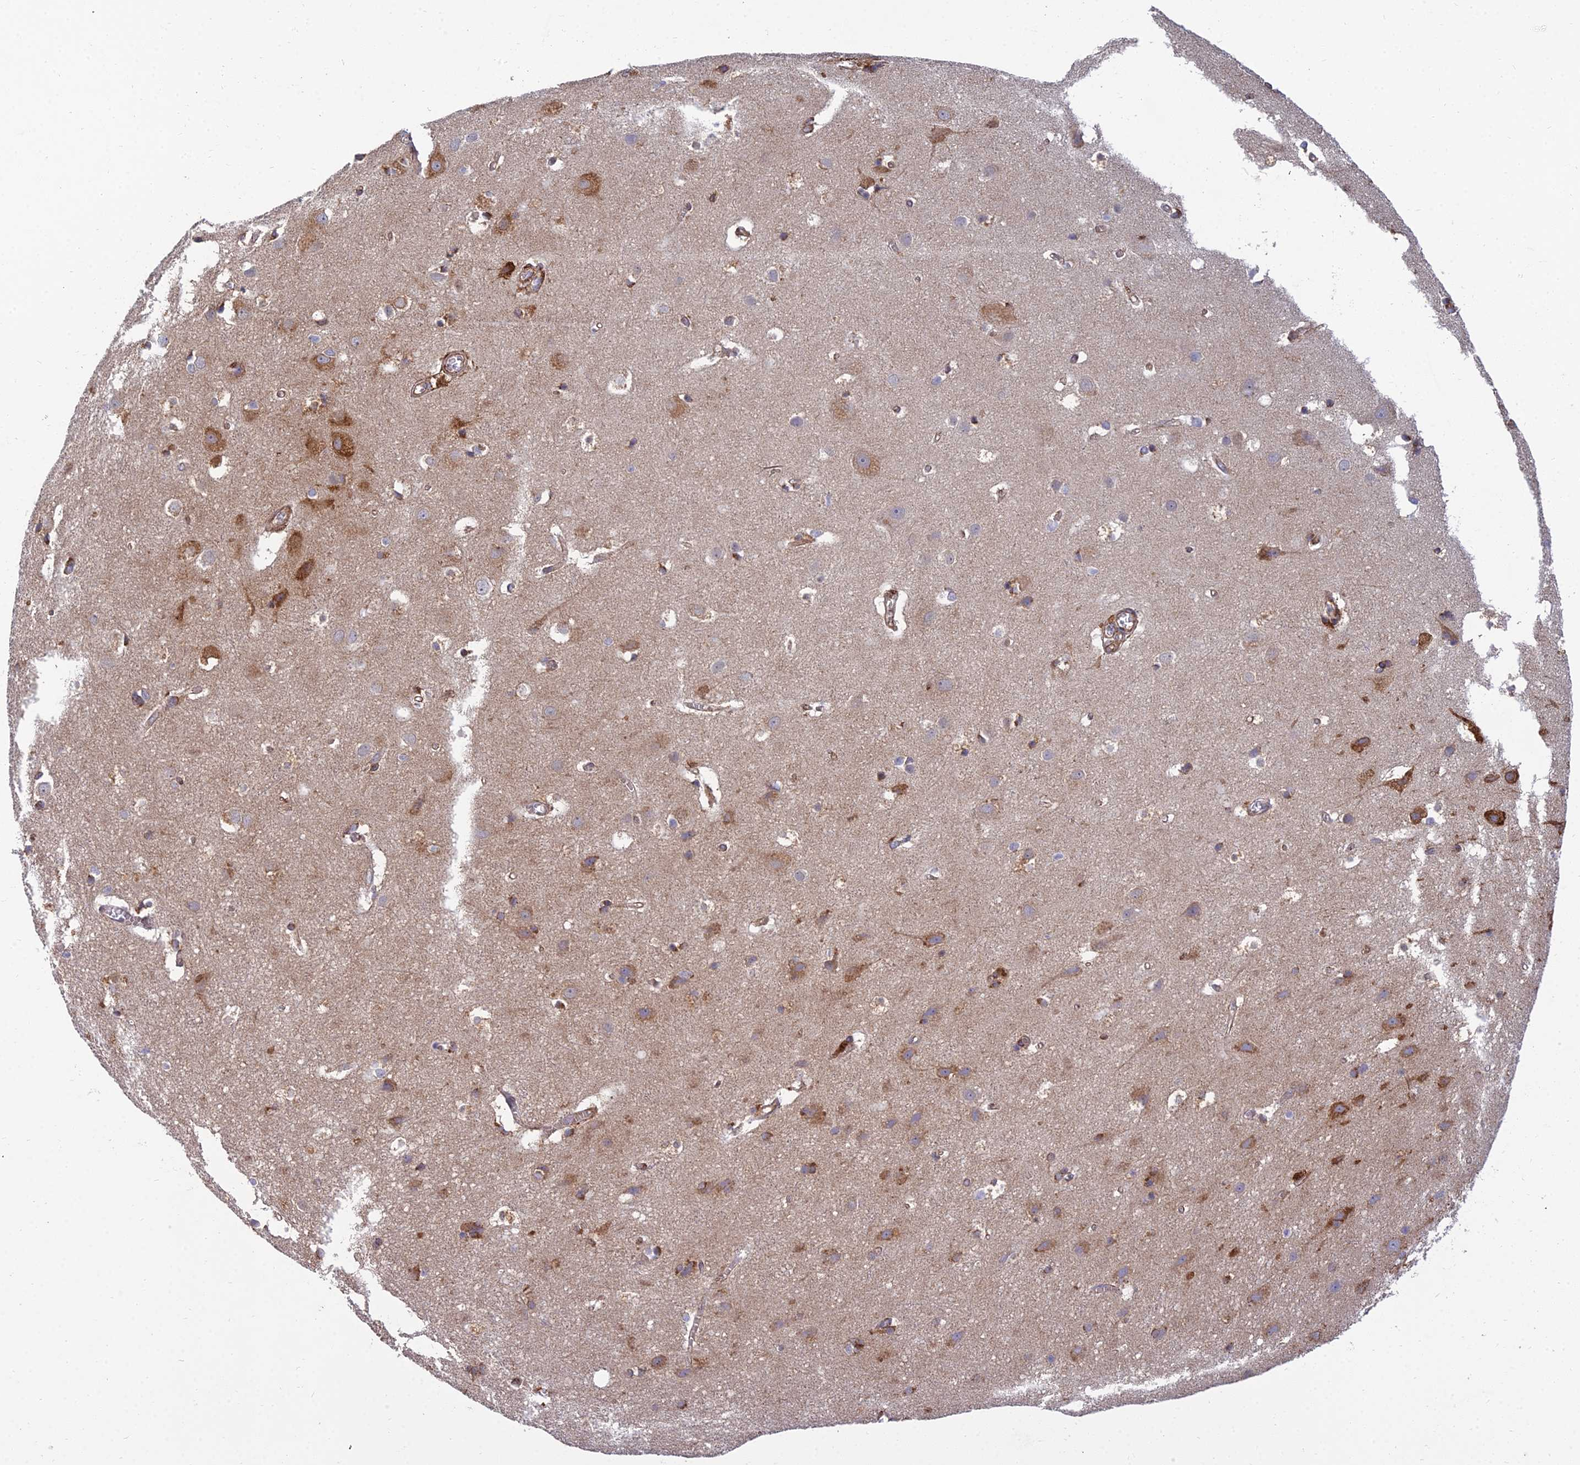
{"staining": {"intensity": "moderate", "quantity": ">75%", "location": "cytoplasmic/membranous"}, "tissue": "cerebral cortex", "cell_type": "Endothelial cells", "image_type": "normal", "snomed": [{"axis": "morphology", "description": "Normal tissue, NOS"}, {"axis": "topography", "description": "Cerebral cortex"}], "caption": "Immunohistochemistry image of benign cerebral cortex stained for a protein (brown), which displays medium levels of moderate cytoplasmic/membranous positivity in approximately >75% of endothelial cells.", "gene": "NDUFAF7", "patient": {"sex": "male", "age": 54}}